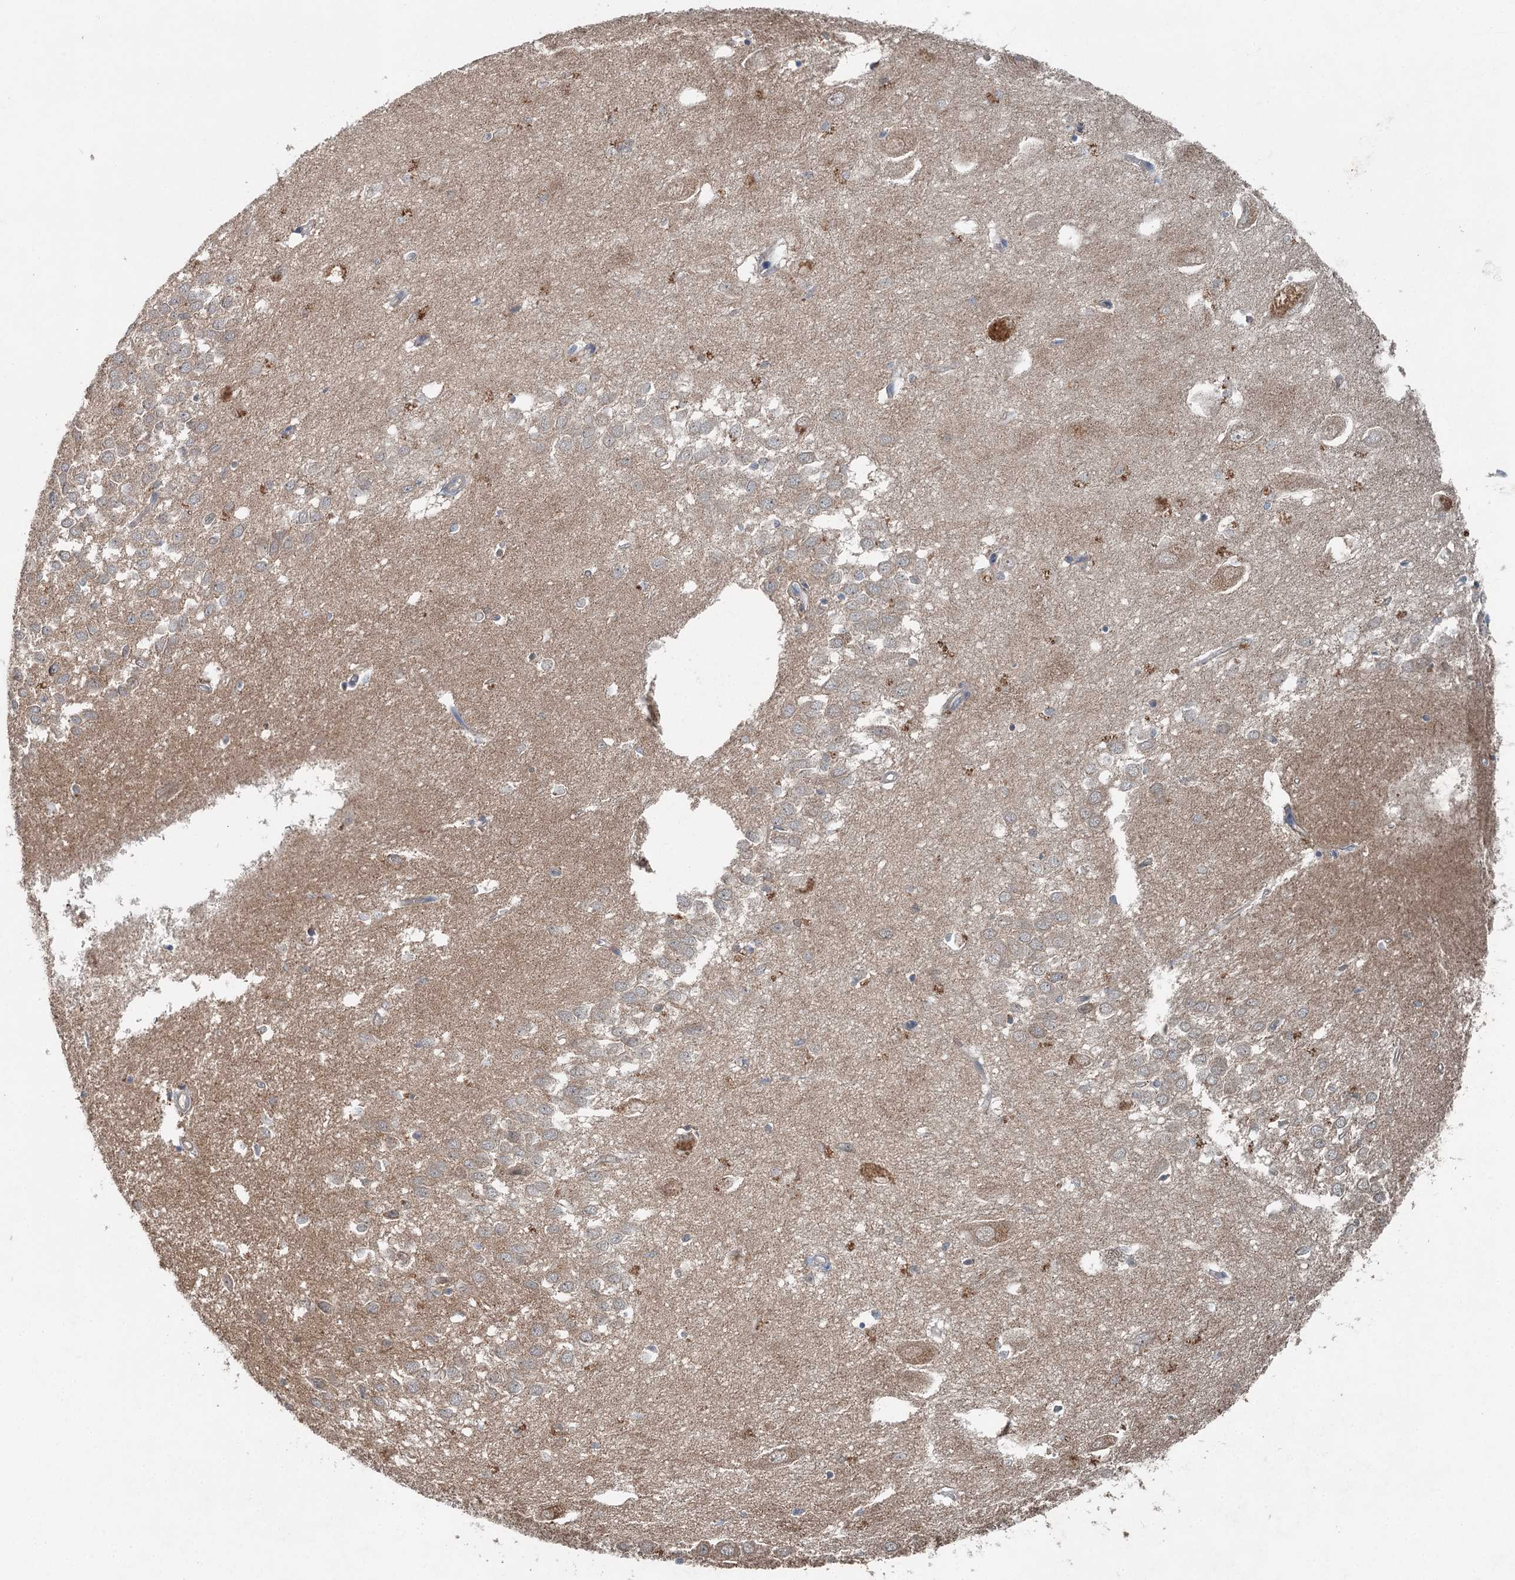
{"staining": {"intensity": "weak", "quantity": "<25%", "location": "cytoplasmic/membranous"}, "tissue": "hippocampus", "cell_type": "Glial cells", "image_type": "normal", "snomed": [{"axis": "morphology", "description": "Normal tissue, NOS"}, {"axis": "topography", "description": "Hippocampus"}], "caption": "IHC image of unremarkable human hippocampus stained for a protein (brown), which shows no staining in glial cells.", "gene": "SKIC3", "patient": {"sex": "female", "age": 64}}